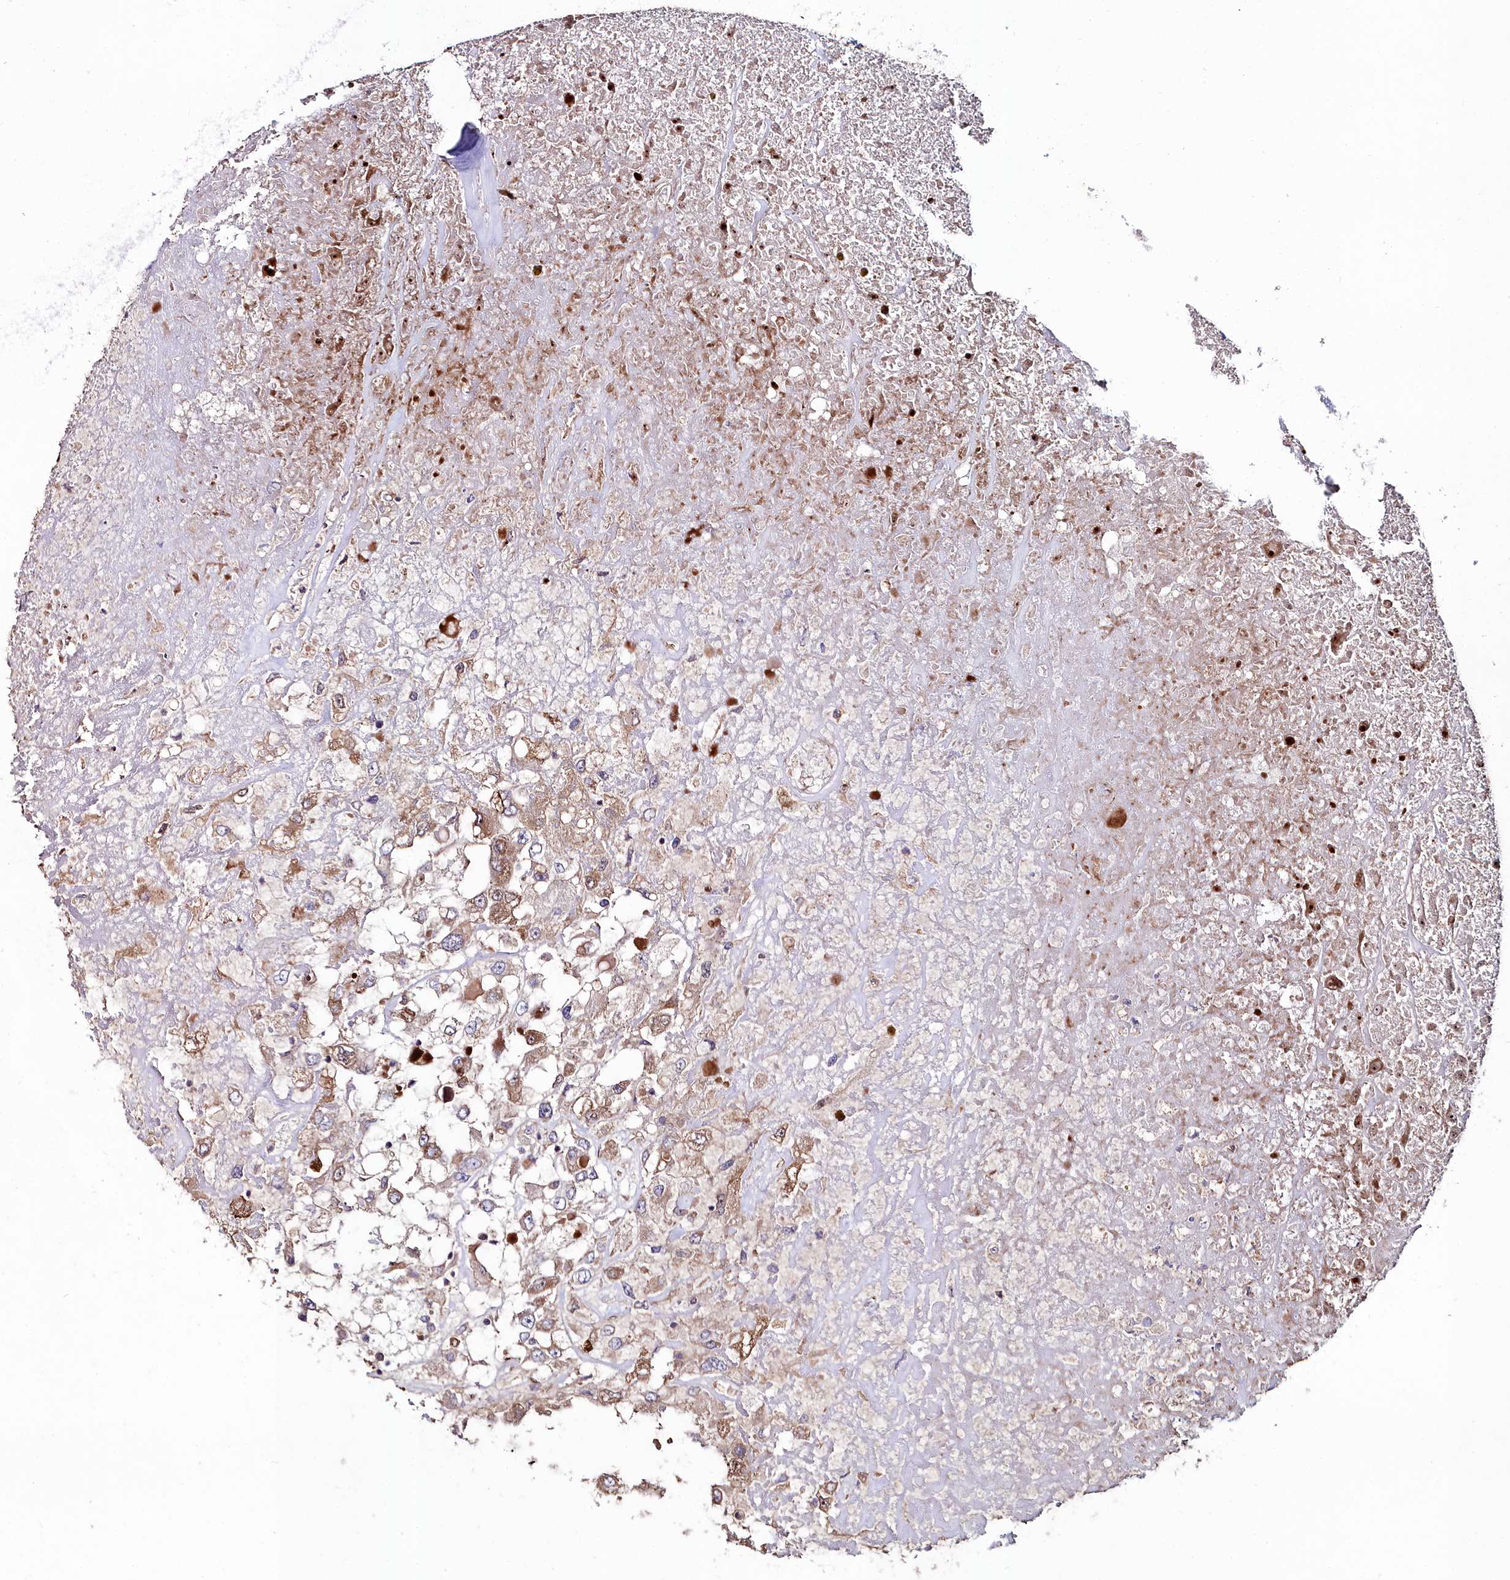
{"staining": {"intensity": "moderate", "quantity": "25%-75%", "location": "cytoplasmic/membranous,nuclear"}, "tissue": "renal cancer", "cell_type": "Tumor cells", "image_type": "cancer", "snomed": [{"axis": "morphology", "description": "Adenocarcinoma, NOS"}, {"axis": "topography", "description": "Kidney"}], "caption": "A brown stain labels moderate cytoplasmic/membranous and nuclear expression of a protein in renal cancer tumor cells. (DAB = brown stain, brightfield microscopy at high magnification).", "gene": "AMBRA1", "patient": {"sex": "female", "age": 52}}